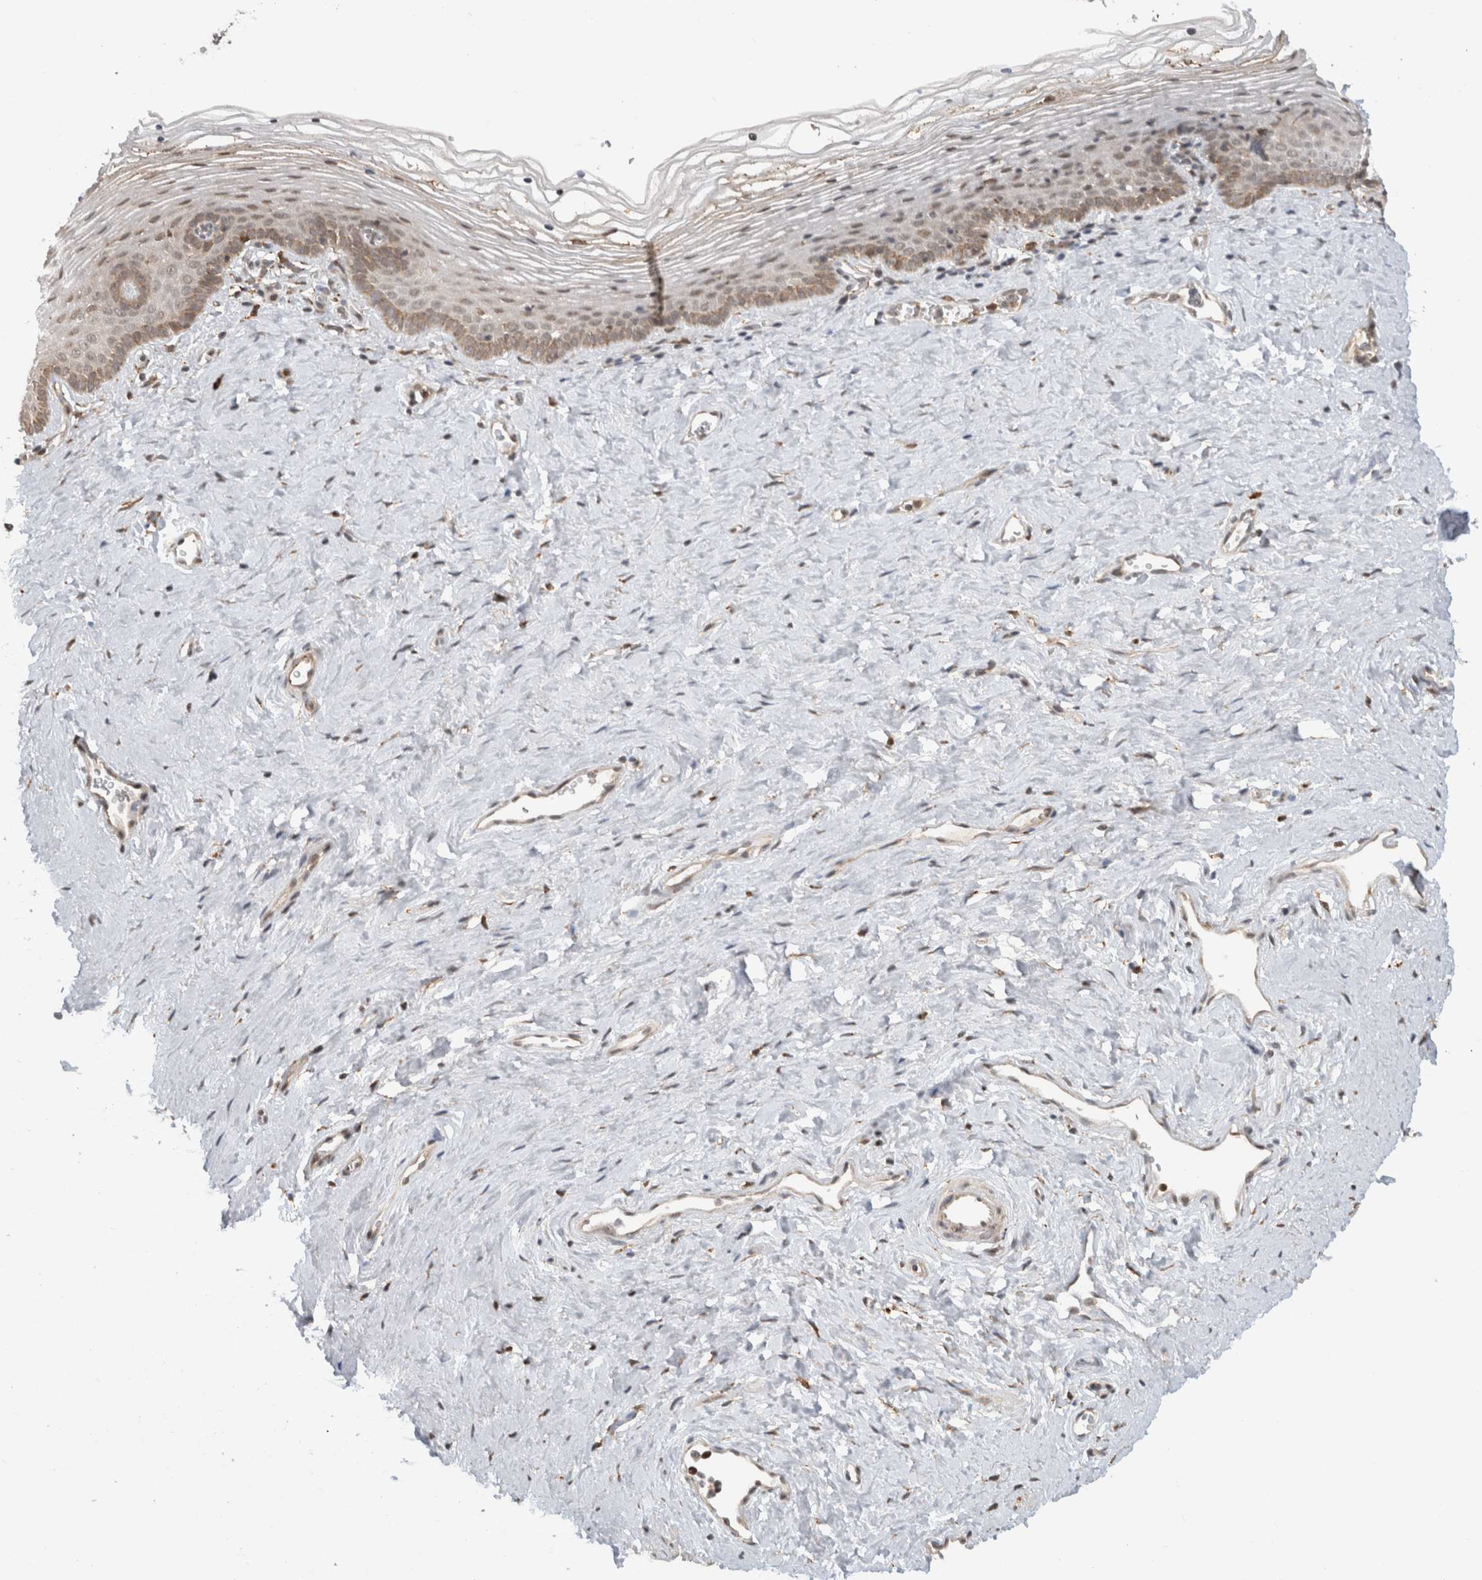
{"staining": {"intensity": "weak", "quantity": ">75%", "location": "cytoplasmic/membranous,nuclear"}, "tissue": "vagina", "cell_type": "Squamous epithelial cells", "image_type": "normal", "snomed": [{"axis": "morphology", "description": "Normal tissue, NOS"}, {"axis": "topography", "description": "Vagina"}], "caption": "This histopathology image shows immunohistochemistry (IHC) staining of unremarkable human vagina, with low weak cytoplasmic/membranous,nuclear expression in about >75% of squamous epithelial cells.", "gene": "MS4A7", "patient": {"sex": "female", "age": 32}}